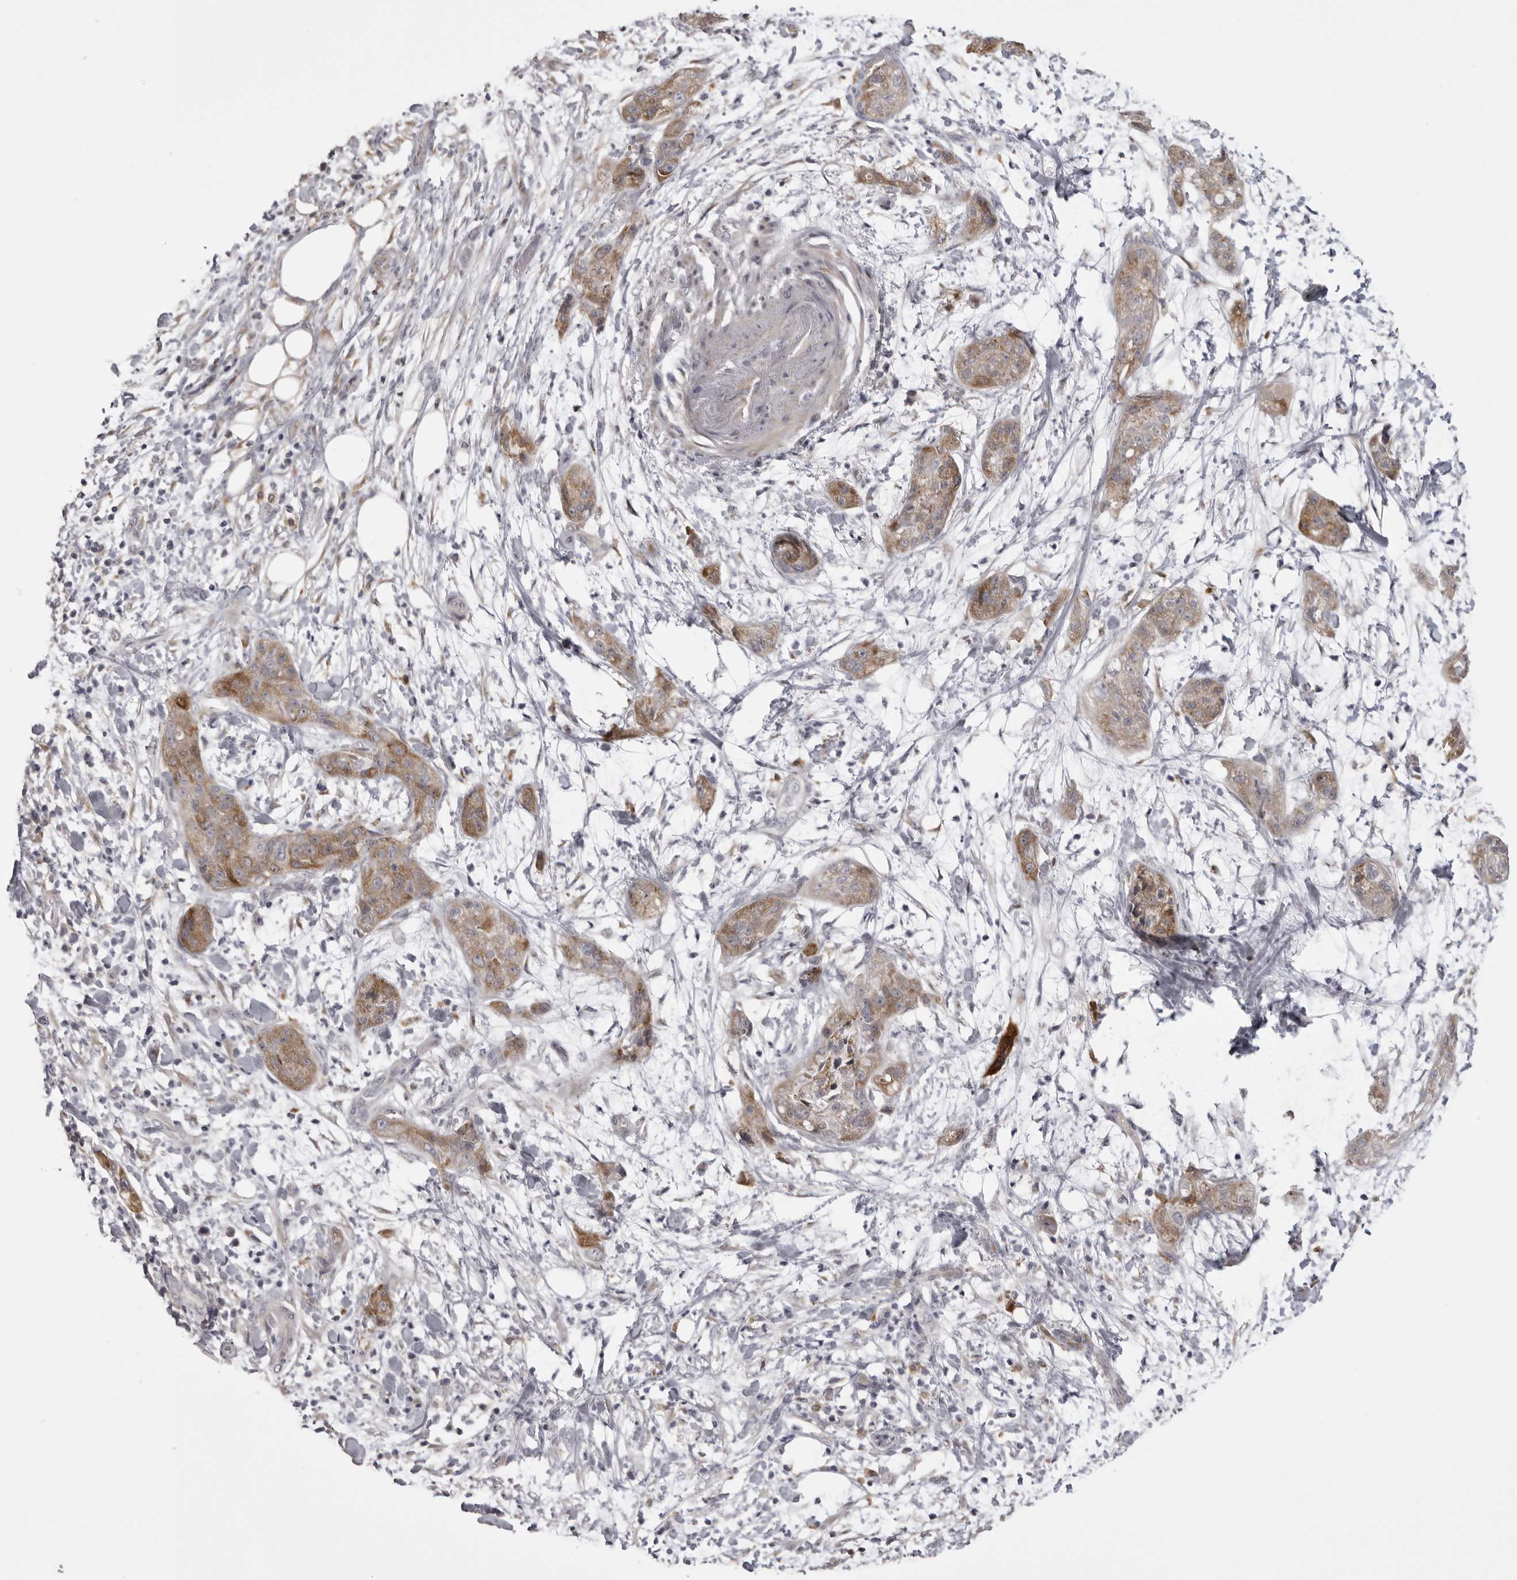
{"staining": {"intensity": "moderate", "quantity": ">75%", "location": "cytoplasmic/membranous"}, "tissue": "pancreatic cancer", "cell_type": "Tumor cells", "image_type": "cancer", "snomed": [{"axis": "morphology", "description": "Adenocarcinoma, NOS"}, {"axis": "topography", "description": "Pancreas"}], "caption": "Moderate cytoplasmic/membranous expression for a protein is appreciated in approximately >75% of tumor cells of pancreatic cancer (adenocarcinoma) using IHC.", "gene": "NCEH1", "patient": {"sex": "female", "age": 78}}